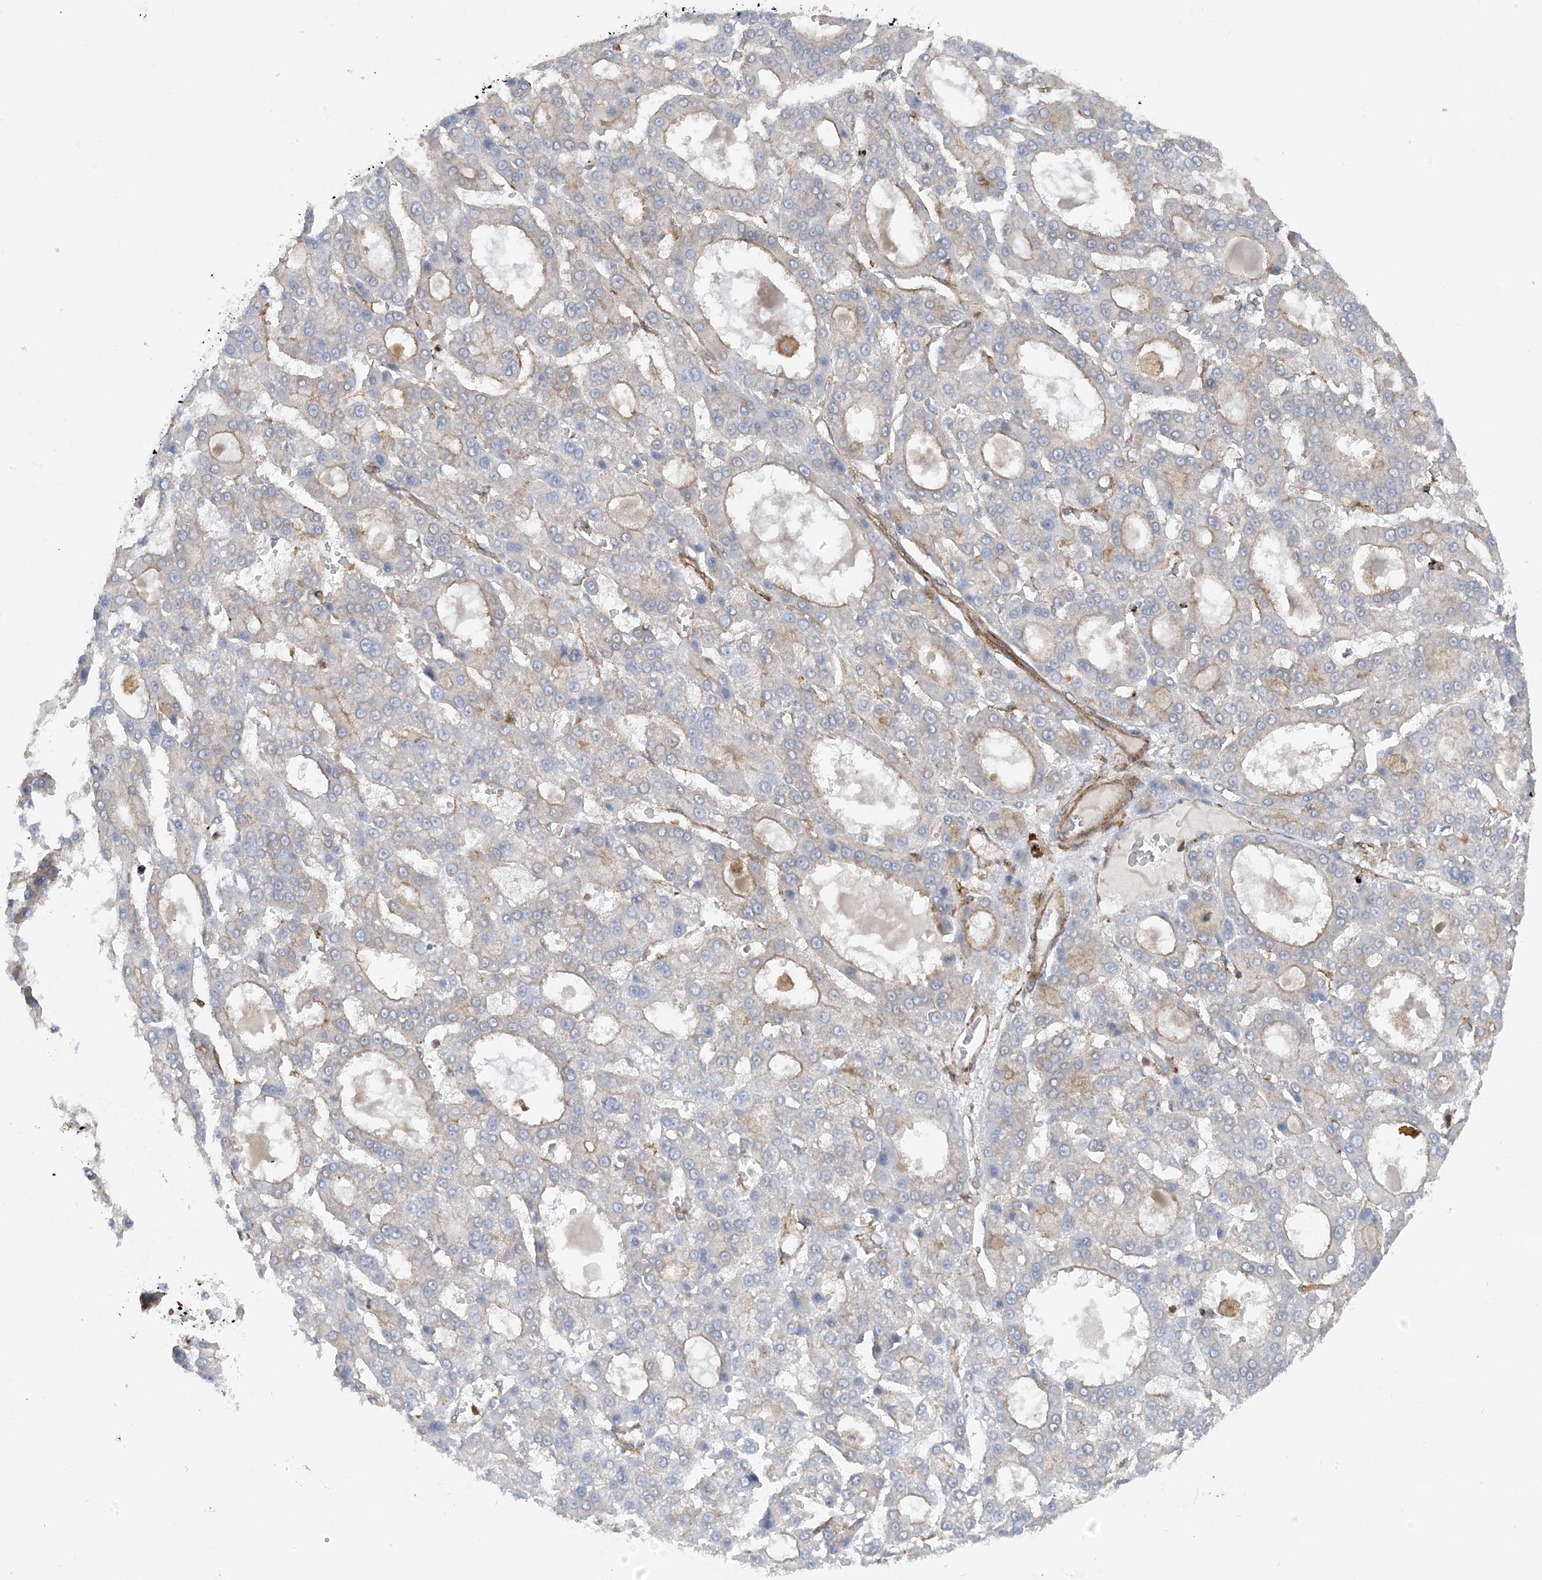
{"staining": {"intensity": "weak", "quantity": "<25%", "location": "cytoplasmic/membranous"}, "tissue": "liver cancer", "cell_type": "Tumor cells", "image_type": "cancer", "snomed": [{"axis": "morphology", "description": "Carcinoma, Hepatocellular, NOS"}, {"axis": "topography", "description": "Liver"}], "caption": "A micrograph of hepatocellular carcinoma (liver) stained for a protein displays no brown staining in tumor cells.", "gene": "STAM2", "patient": {"sex": "male", "age": 70}}